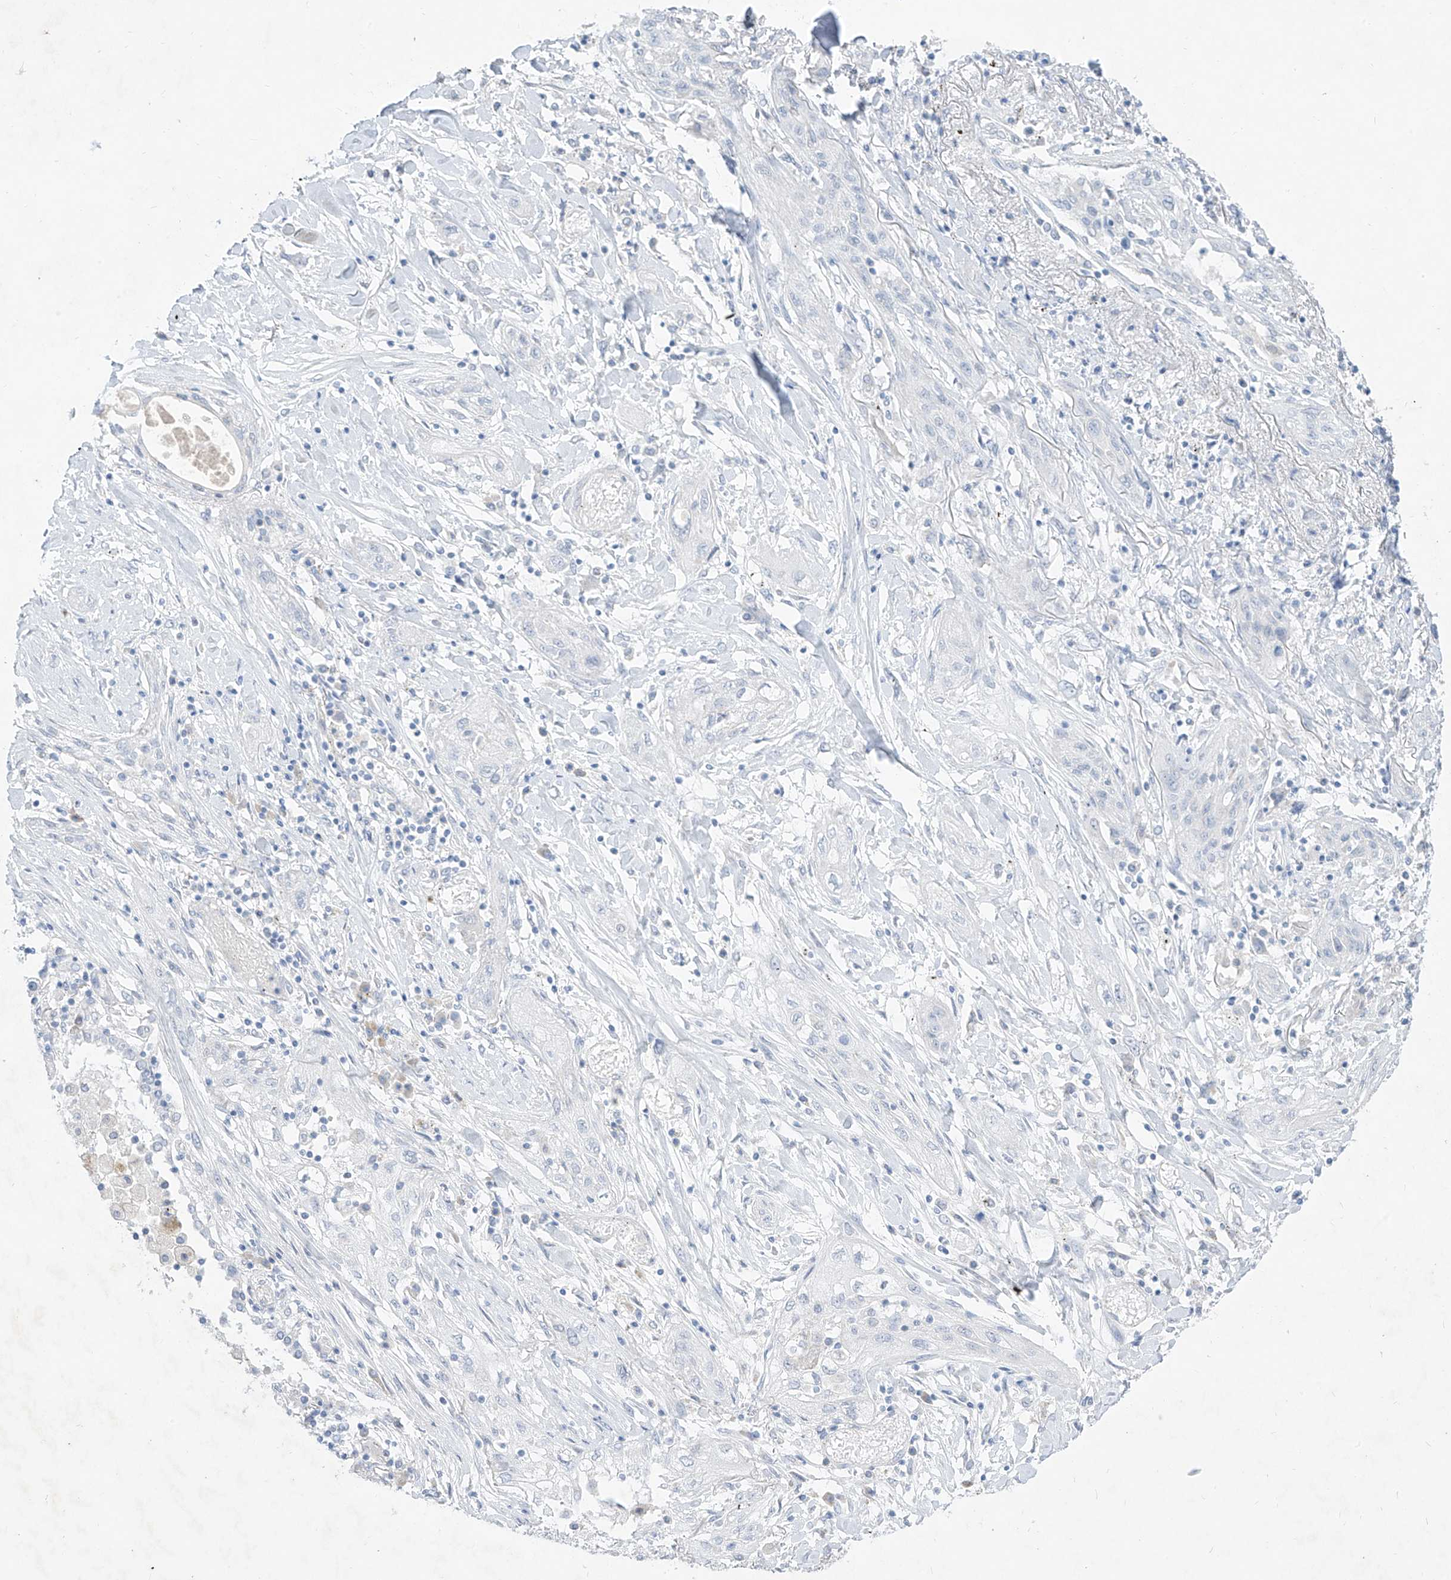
{"staining": {"intensity": "negative", "quantity": "none", "location": "none"}, "tissue": "lung cancer", "cell_type": "Tumor cells", "image_type": "cancer", "snomed": [{"axis": "morphology", "description": "Squamous cell carcinoma, NOS"}, {"axis": "topography", "description": "Lung"}], "caption": "Lung cancer (squamous cell carcinoma) stained for a protein using IHC displays no staining tumor cells.", "gene": "TGM4", "patient": {"sex": "female", "age": 47}}